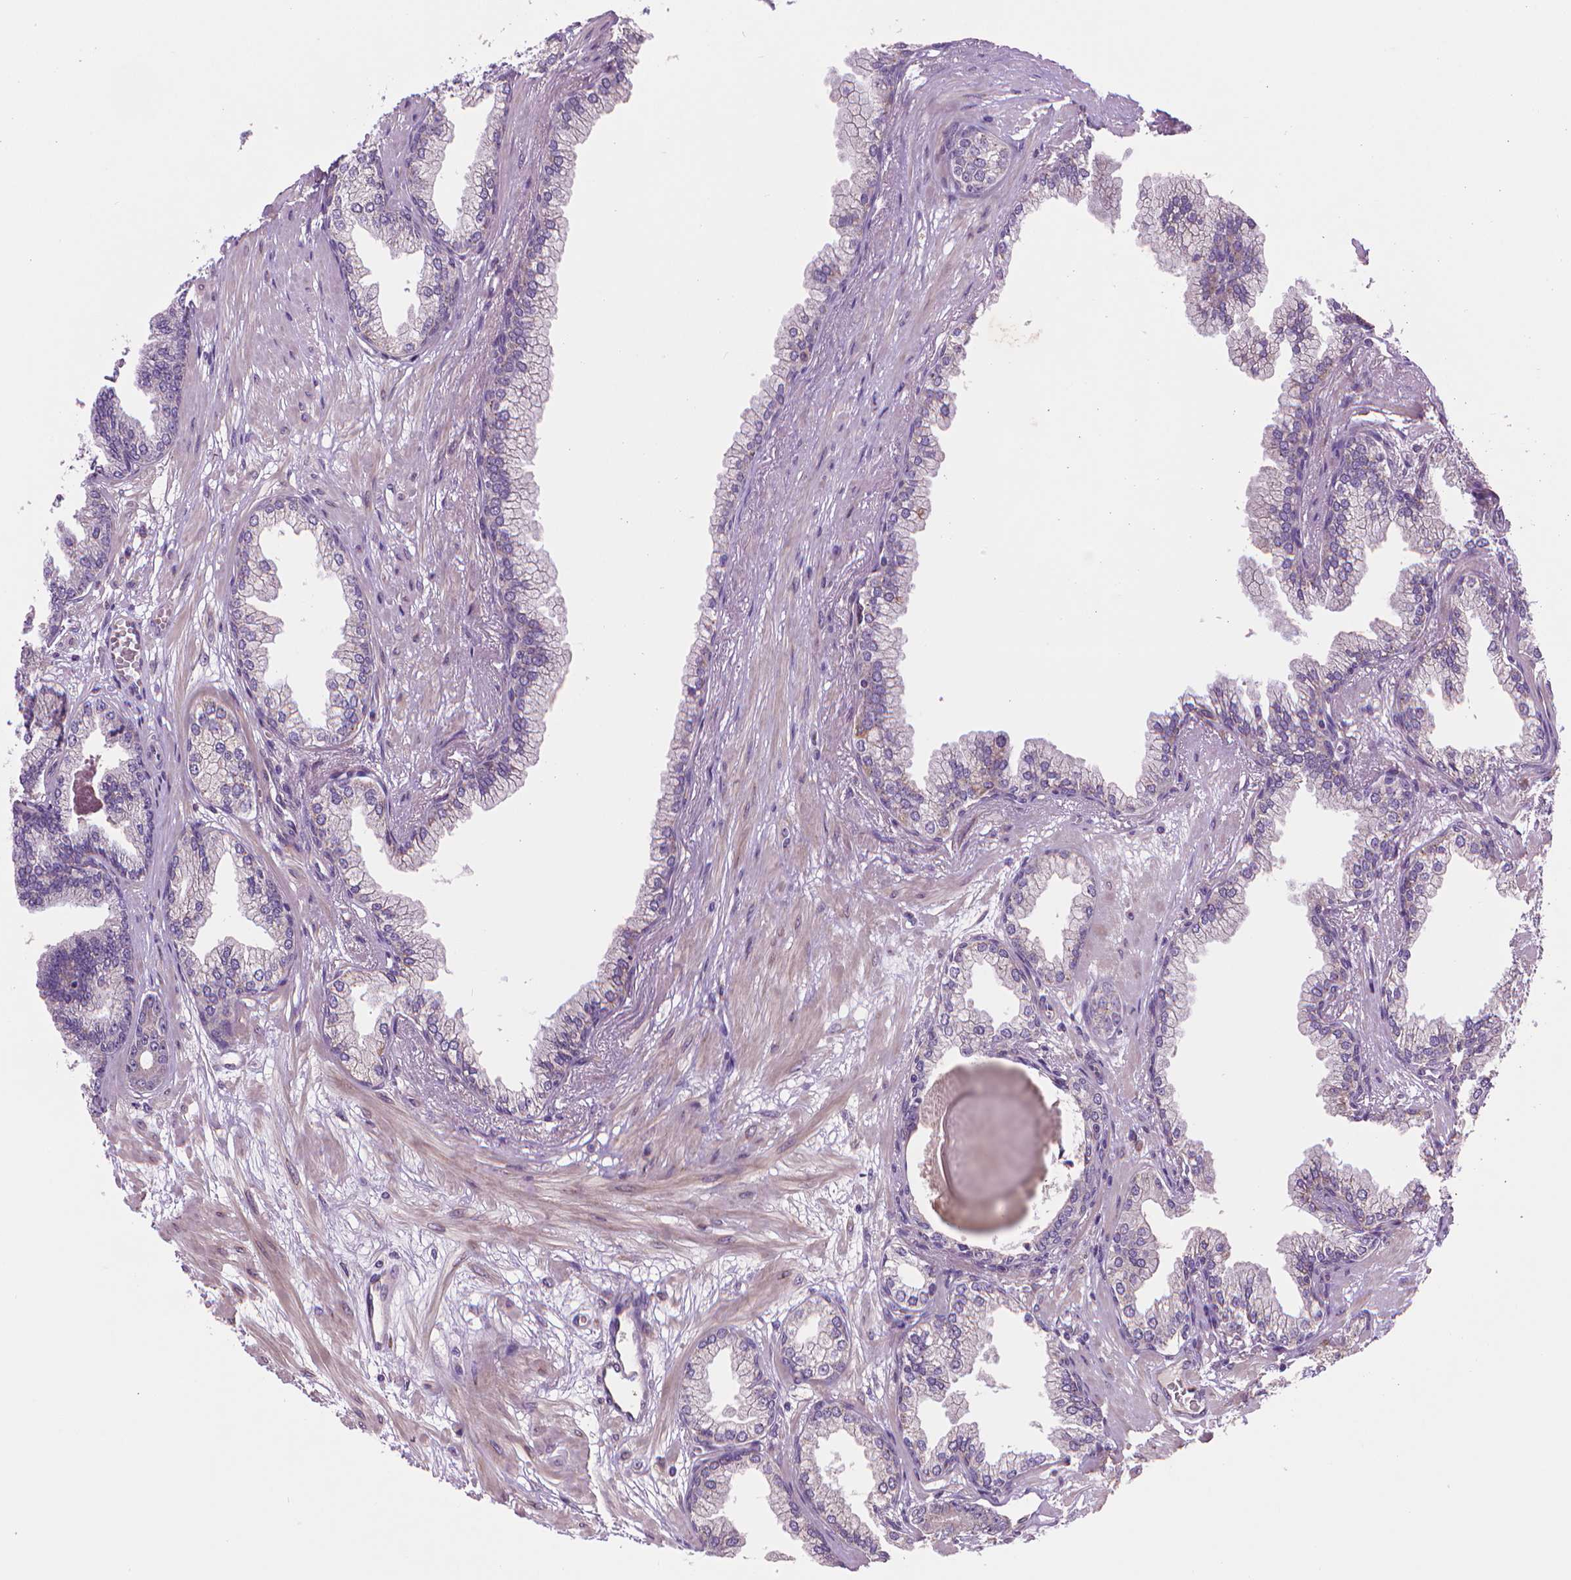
{"staining": {"intensity": "negative", "quantity": "none", "location": "none"}, "tissue": "prostate cancer", "cell_type": "Tumor cells", "image_type": "cancer", "snomed": [{"axis": "morphology", "description": "Adenocarcinoma, Low grade"}, {"axis": "topography", "description": "Prostate"}], "caption": "Histopathology image shows no significant protein staining in tumor cells of prostate cancer.", "gene": "AMMECR1", "patient": {"sex": "male", "age": 64}}